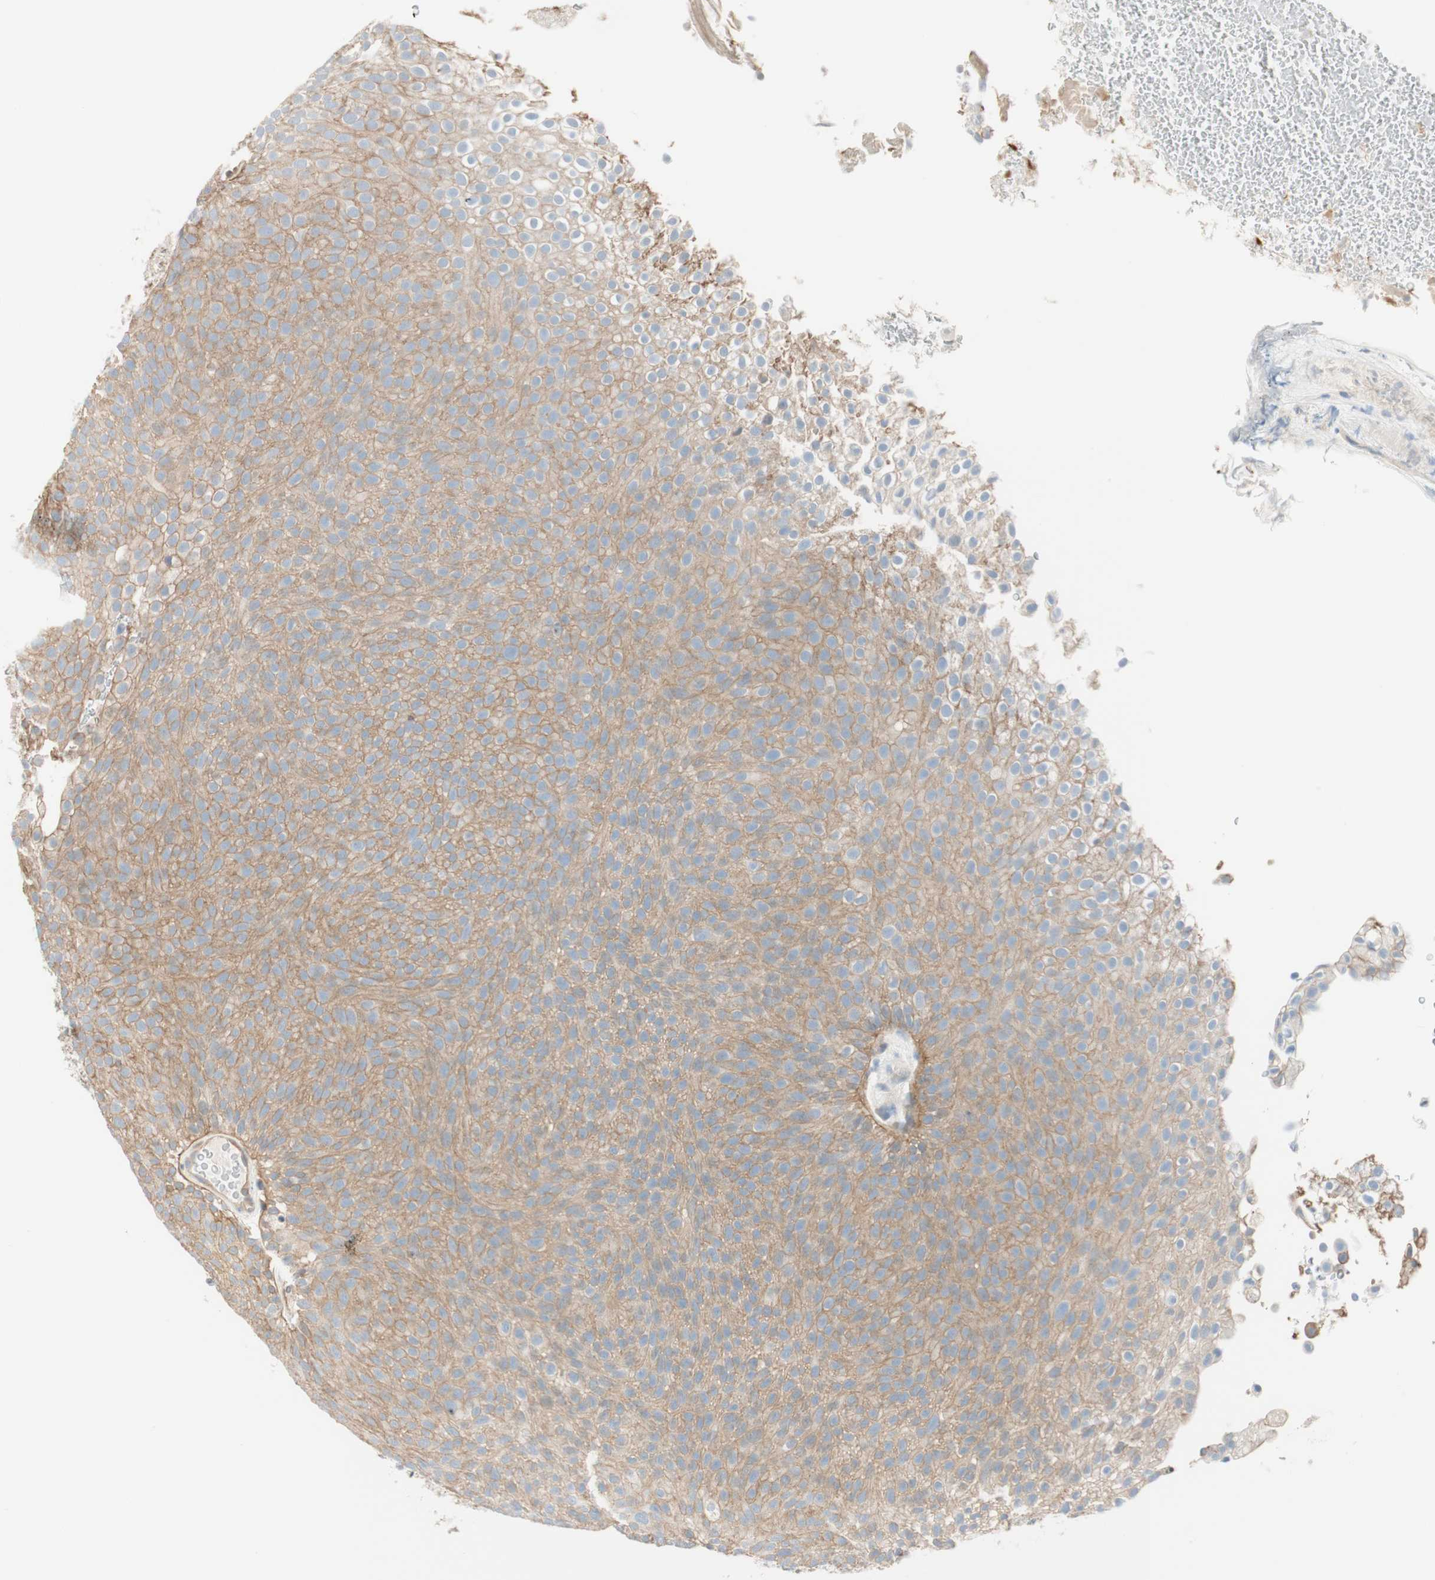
{"staining": {"intensity": "moderate", "quantity": ">75%", "location": "cytoplasmic/membranous"}, "tissue": "urothelial cancer", "cell_type": "Tumor cells", "image_type": "cancer", "snomed": [{"axis": "morphology", "description": "Urothelial carcinoma, Low grade"}, {"axis": "topography", "description": "Urinary bladder"}], "caption": "Moderate cytoplasmic/membranous staining for a protein is present in approximately >75% of tumor cells of urothelial cancer using immunohistochemistry.", "gene": "CDK3", "patient": {"sex": "male", "age": 78}}